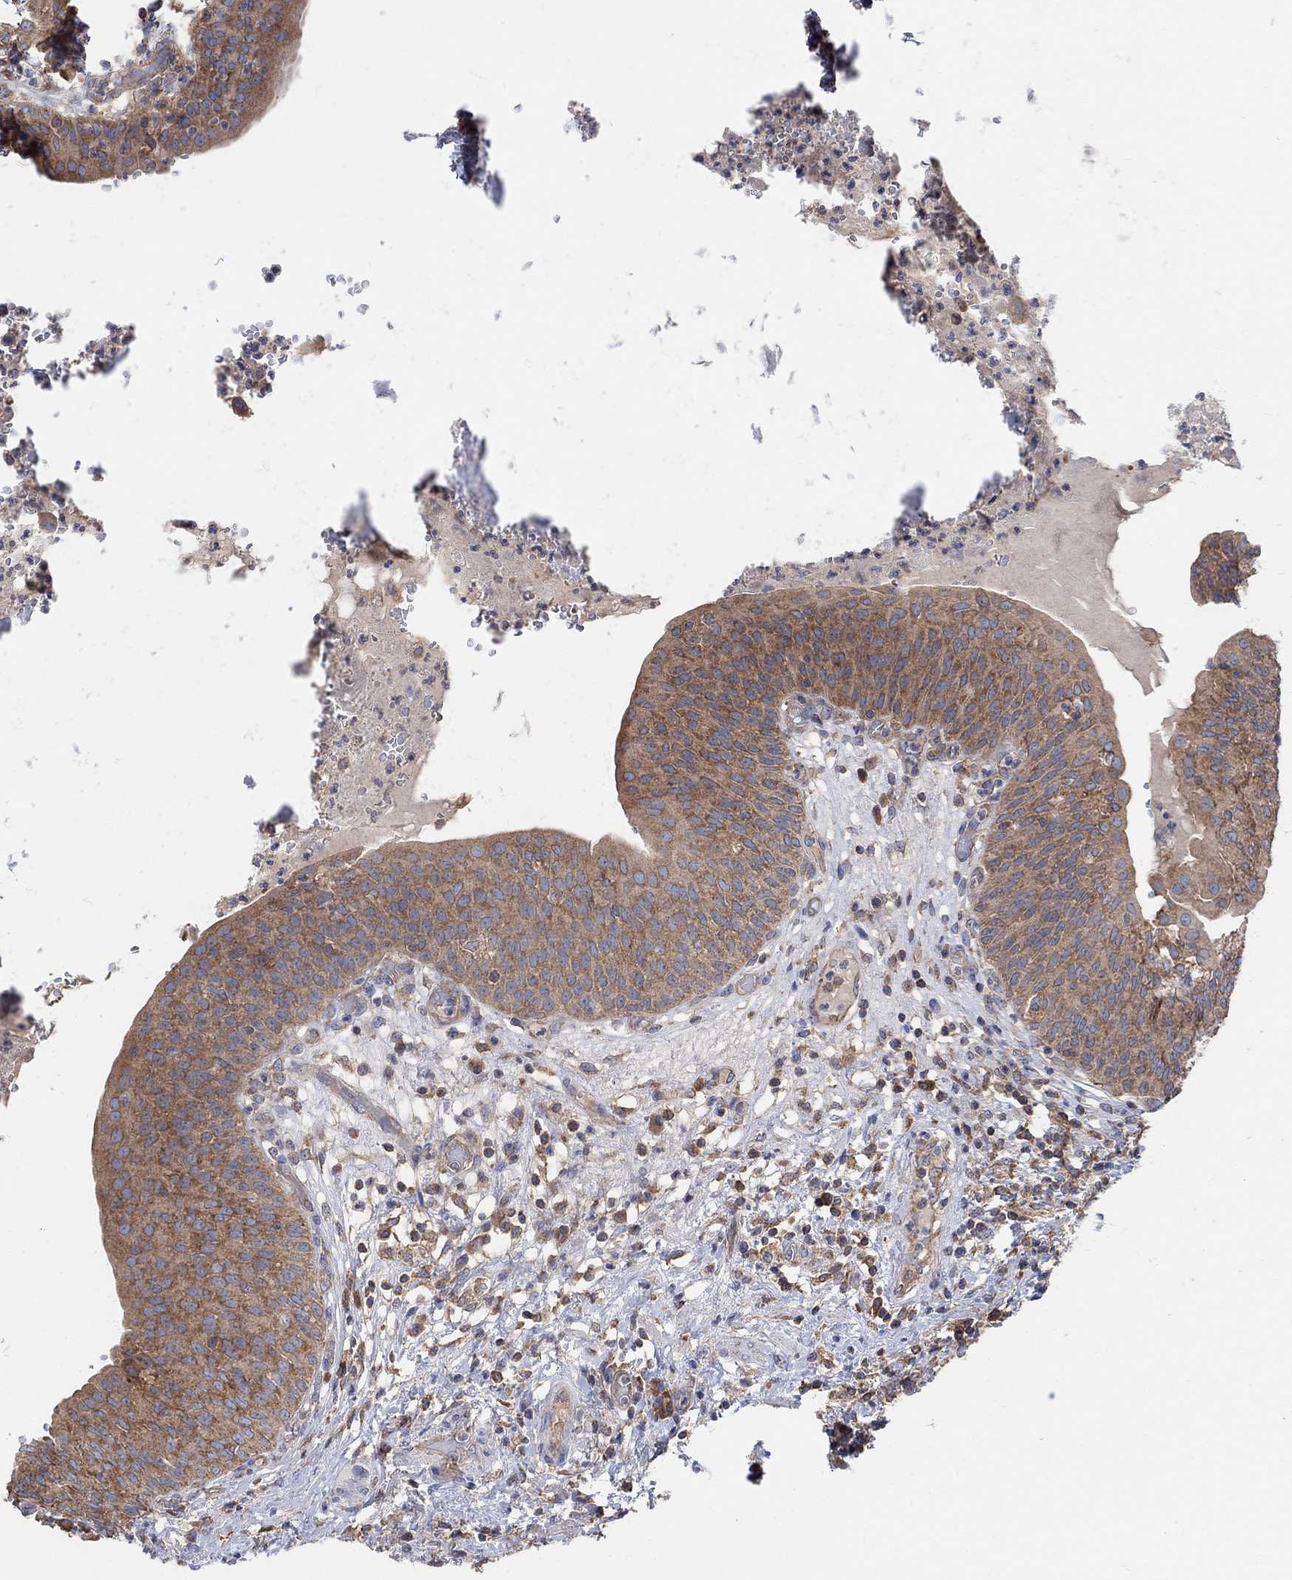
{"staining": {"intensity": "moderate", "quantity": ">75%", "location": "cytoplasmic/membranous"}, "tissue": "urinary bladder", "cell_type": "Urothelial cells", "image_type": "normal", "snomed": [{"axis": "morphology", "description": "Normal tissue, NOS"}, {"axis": "topography", "description": "Urinary bladder"}], "caption": "Brown immunohistochemical staining in unremarkable human urinary bladder demonstrates moderate cytoplasmic/membranous expression in about >75% of urothelial cells.", "gene": "BLOC1S3", "patient": {"sex": "male", "age": 66}}